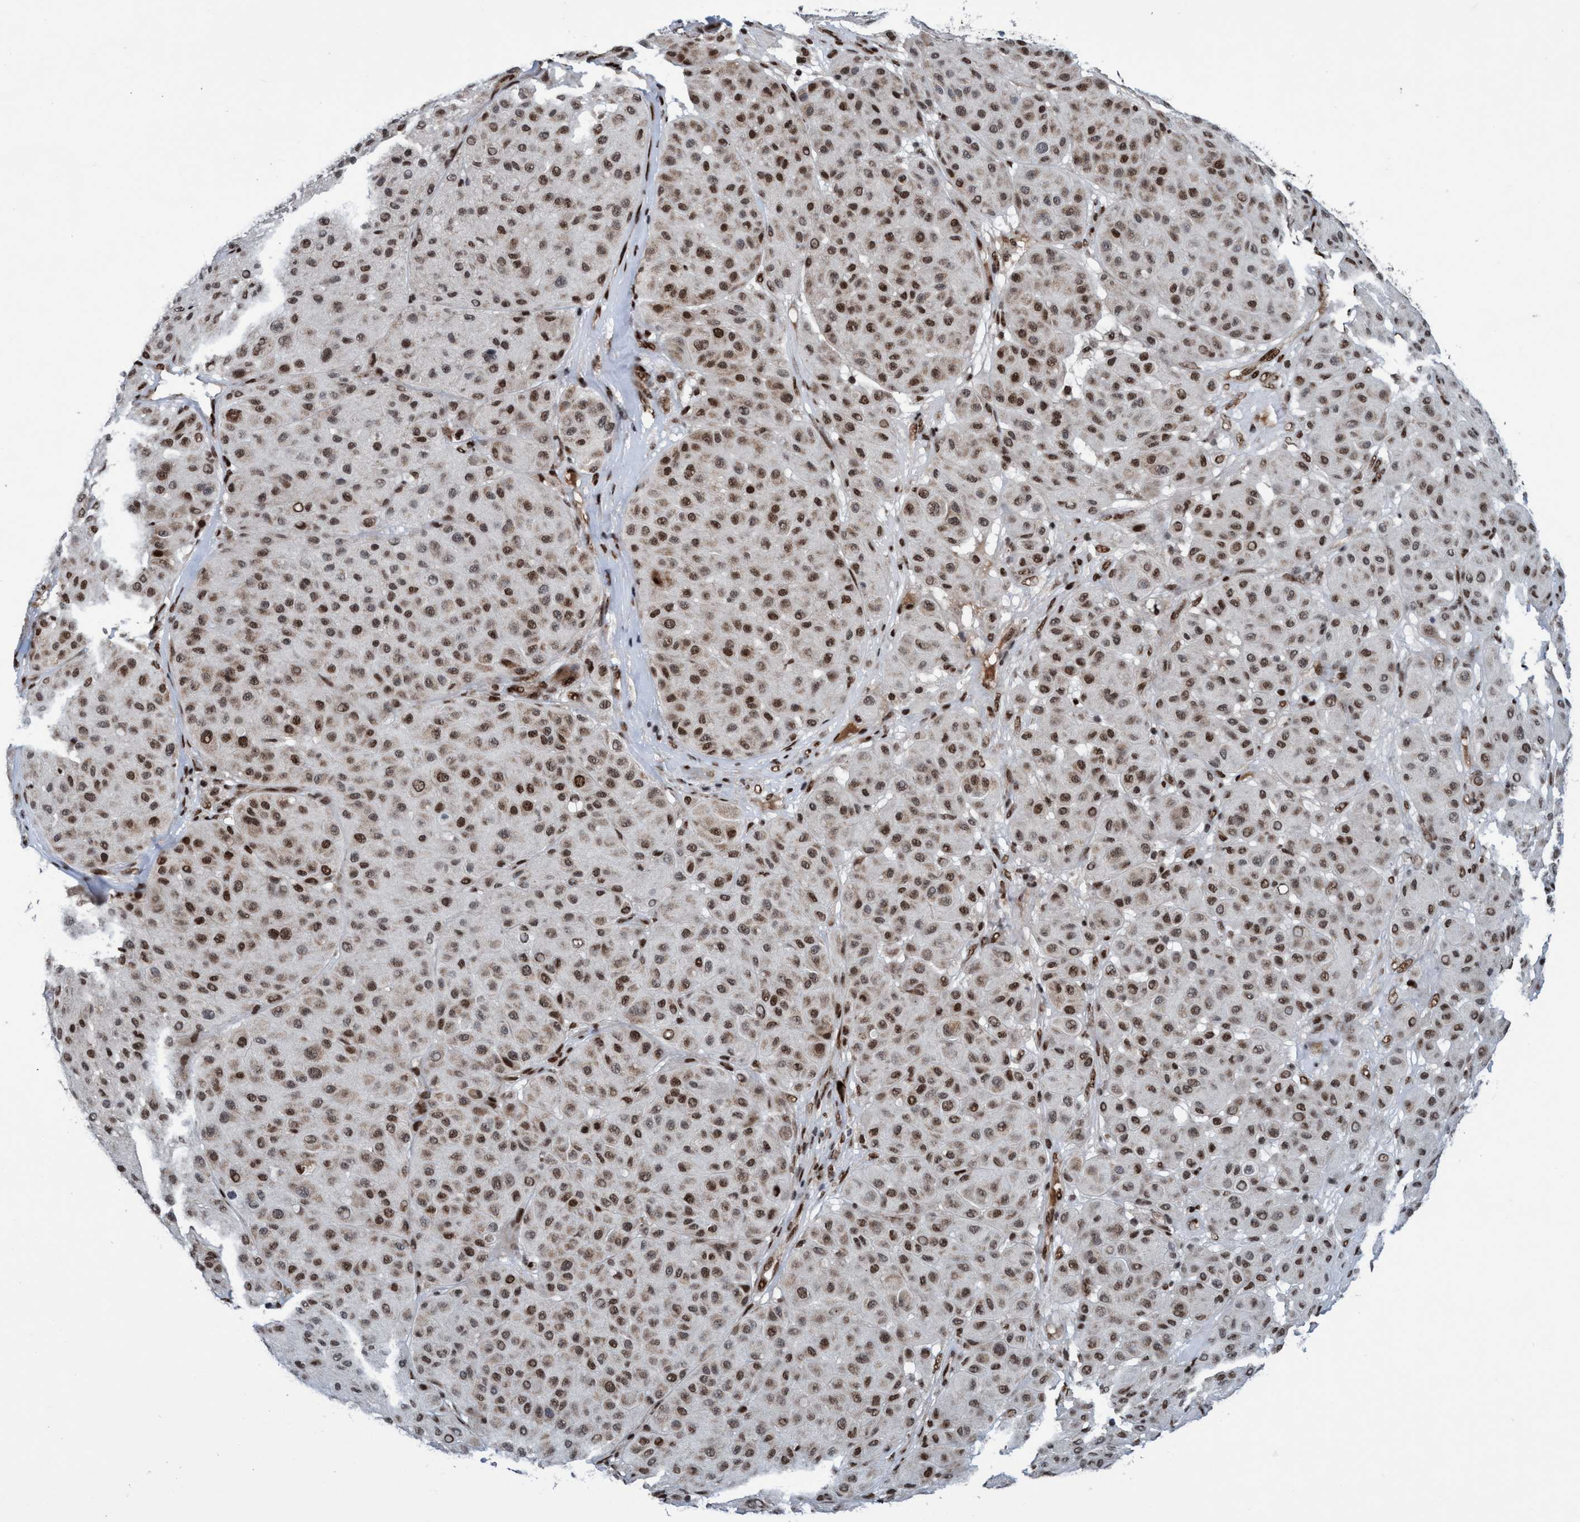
{"staining": {"intensity": "strong", "quantity": ">75%", "location": "nuclear"}, "tissue": "melanoma", "cell_type": "Tumor cells", "image_type": "cancer", "snomed": [{"axis": "morphology", "description": "Normal tissue, NOS"}, {"axis": "morphology", "description": "Malignant melanoma, Metastatic site"}, {"axis": "topography", "description": "Skin"}], "caption": "Protein staining reveals strong nuclear expression in about >75% of tumor cells in melanoma.", "gene": "TOPBP1", "patient": {"sex": "male", "age": 41}}